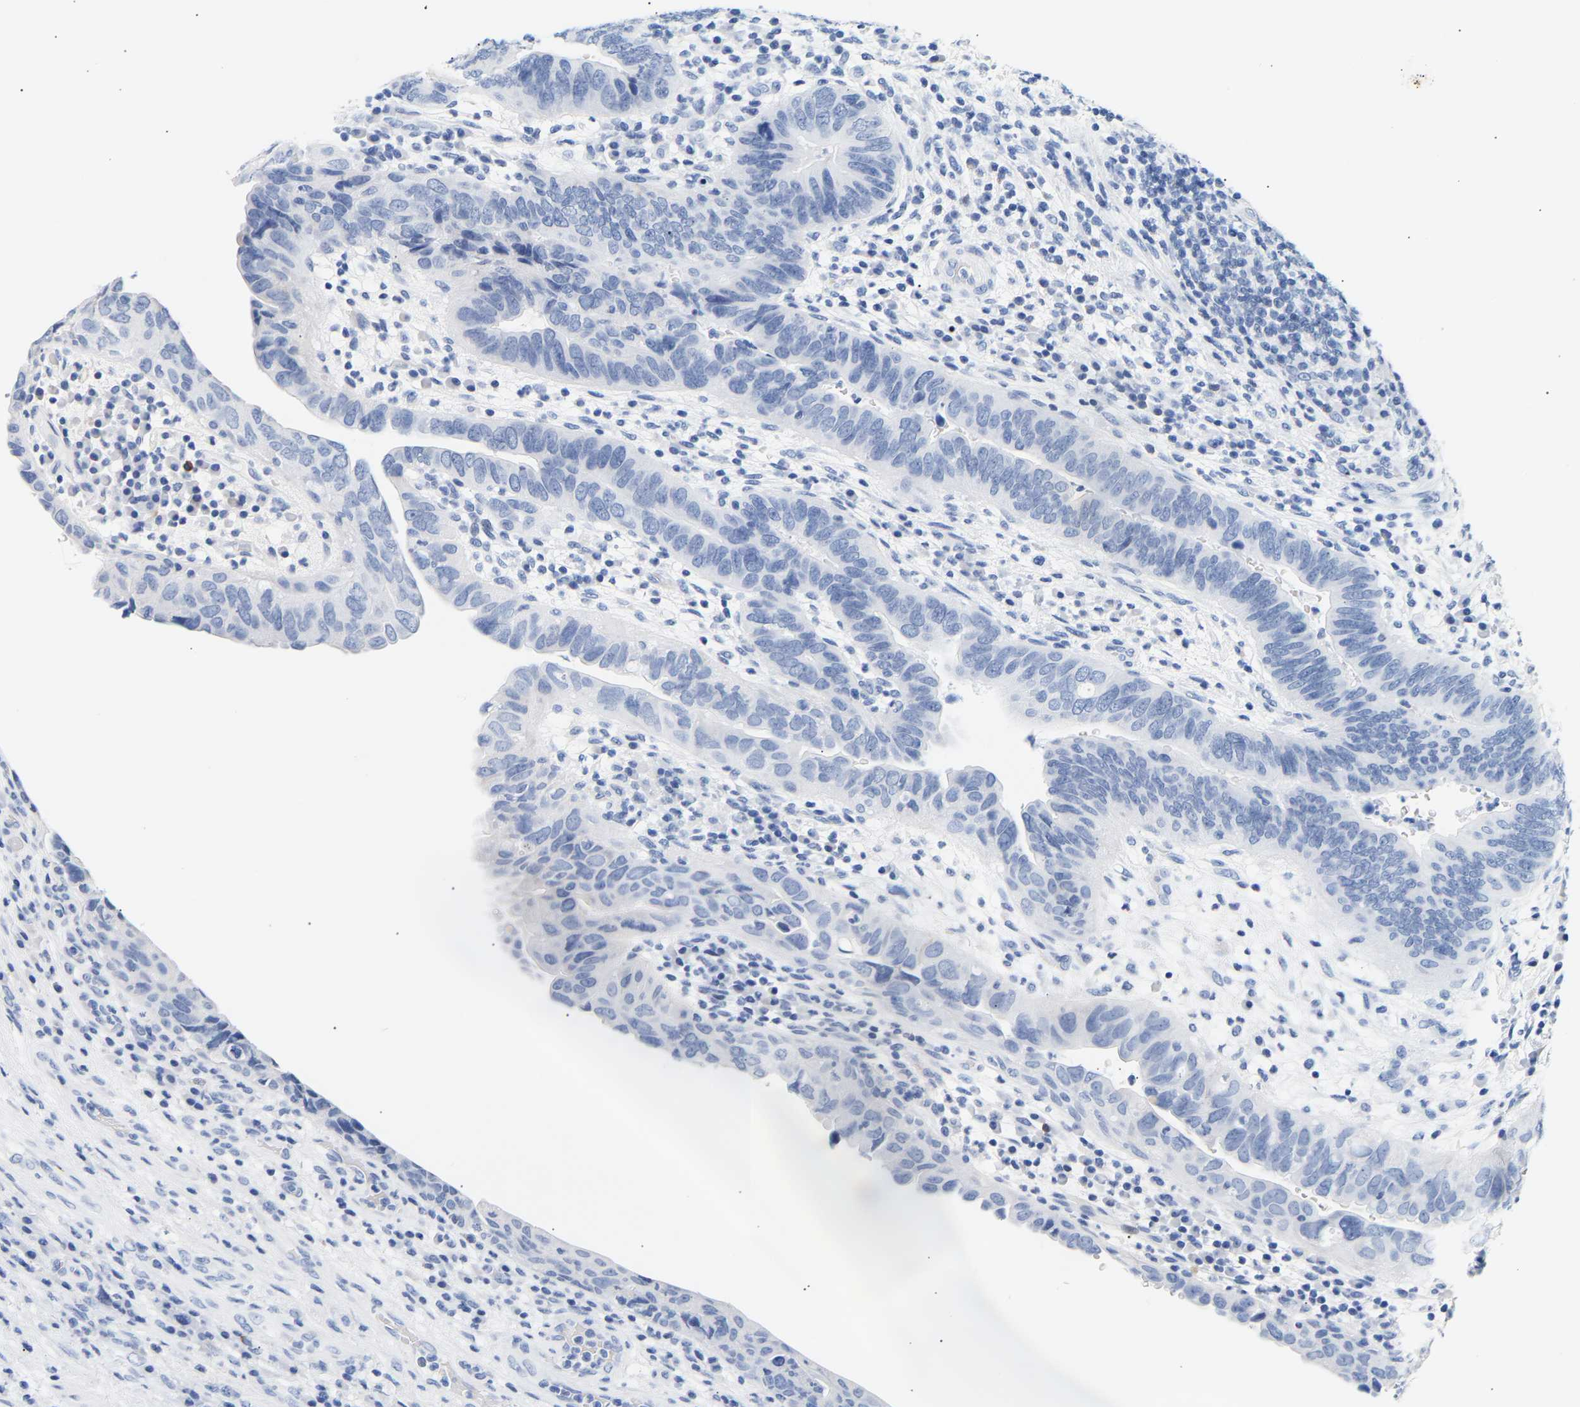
{"staining": {"intensity": "negative", "quantity": "none", "location": "none"}, "tissue": "urothelial cancer", "cell_type": "Tumor cells", "image_type": "cancer", "snomed": [{"axis": "morphology", "description": "Urothelial carcinoma, High grade"}, {"axis": "topography", "description": "Urinary bladder"}], "caption": "Tumor cells show no significant protein positivity in urothelial cancer.", "gene": "SPINK2", "patient": {"sex": "female", "age": 82}}